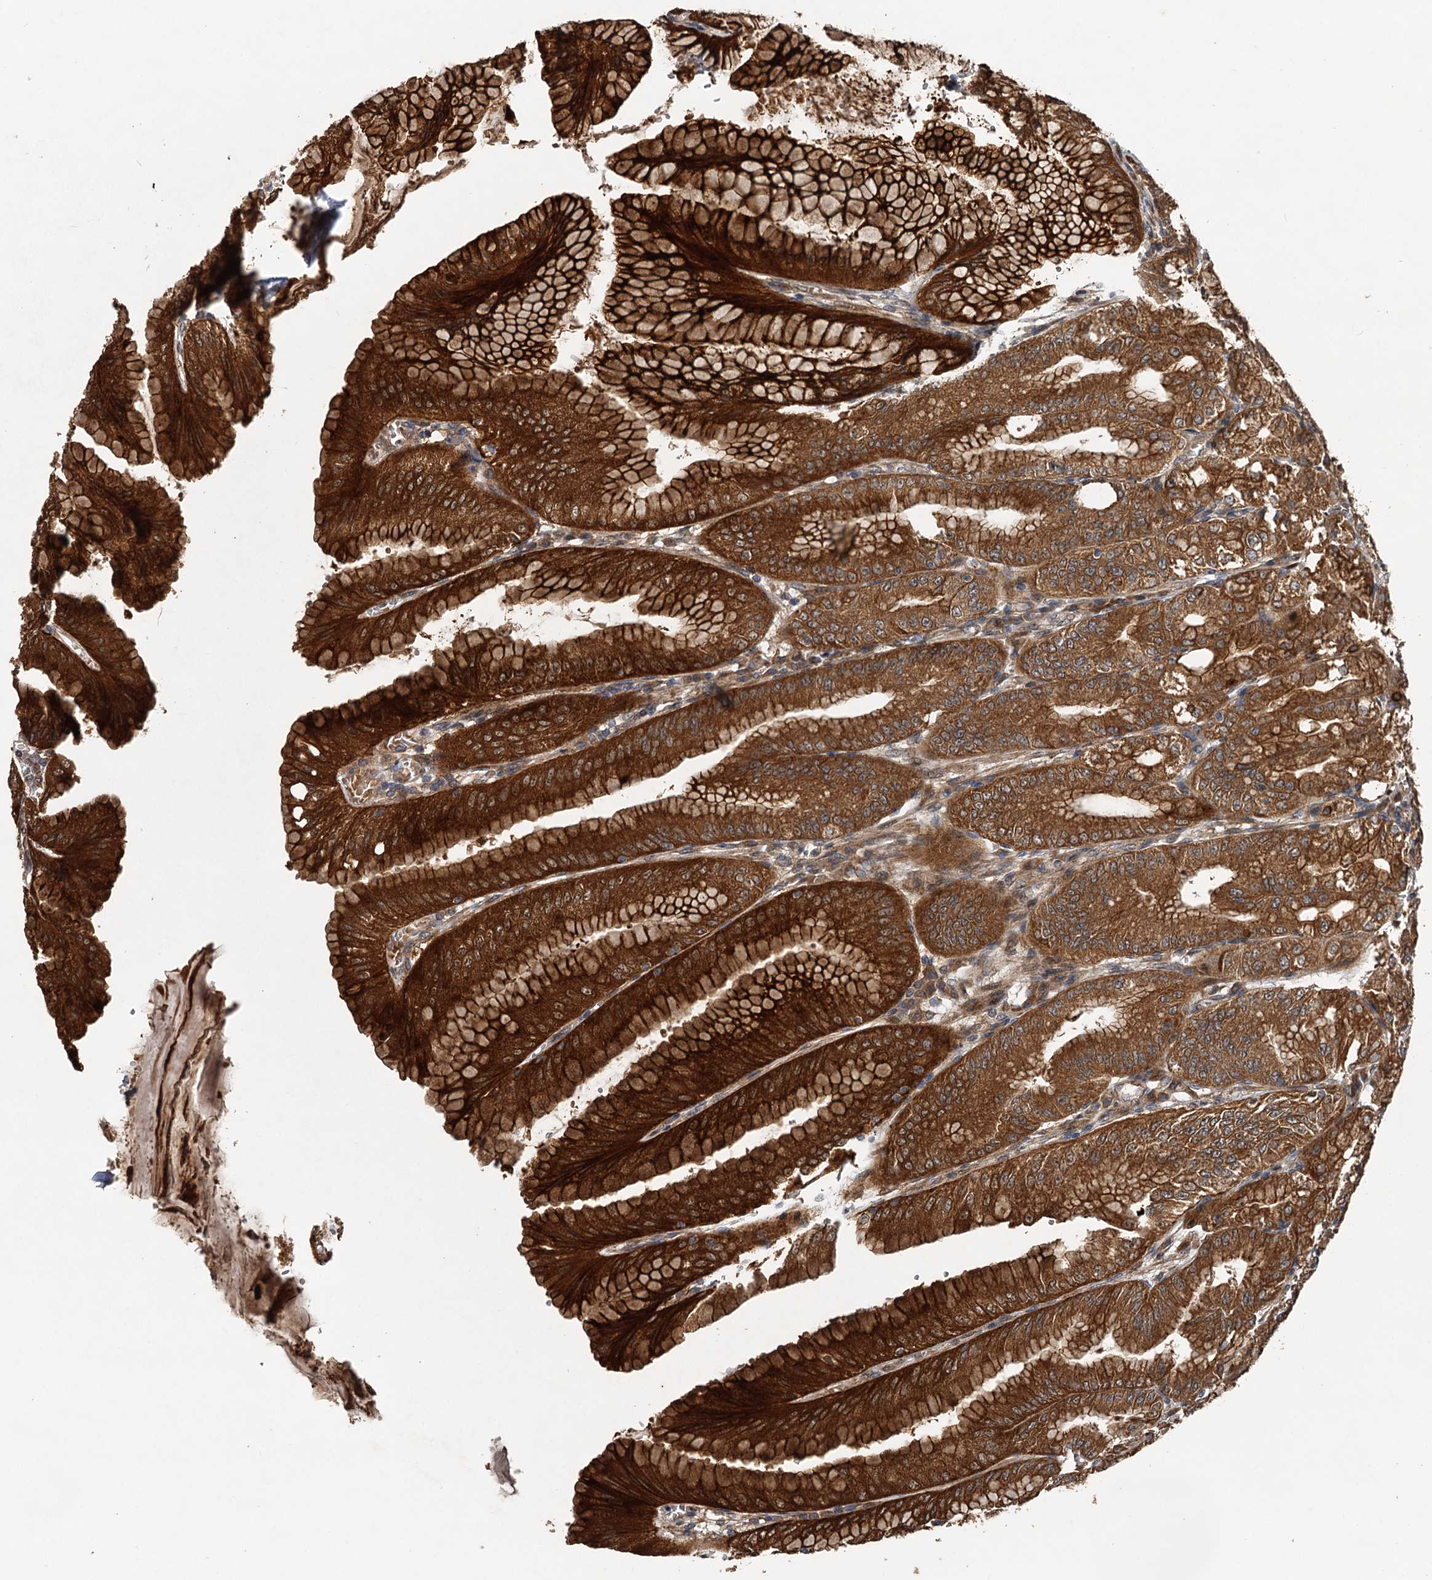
{"staining": {"intensity": "strong", "quantity": ">75%", "location": "cytoplasmic/membranous"}, "tissue": "stomach", "cell_type": "Glandular cells", "image_type": "normal", "snomed": [{"axis": "morphology", "description": "Normal tissue, NOS"}, {"axis": "topography", "description": "Stomach, lower"}], "caption": "Immunohistochemical staining of unremarkable human stomach demonstrates strong cytoplasmic/membranous protein staining in about >75% of glandular cells.", "gene": "LRRK2", "patient": {"sex": "male", "age": 71}}